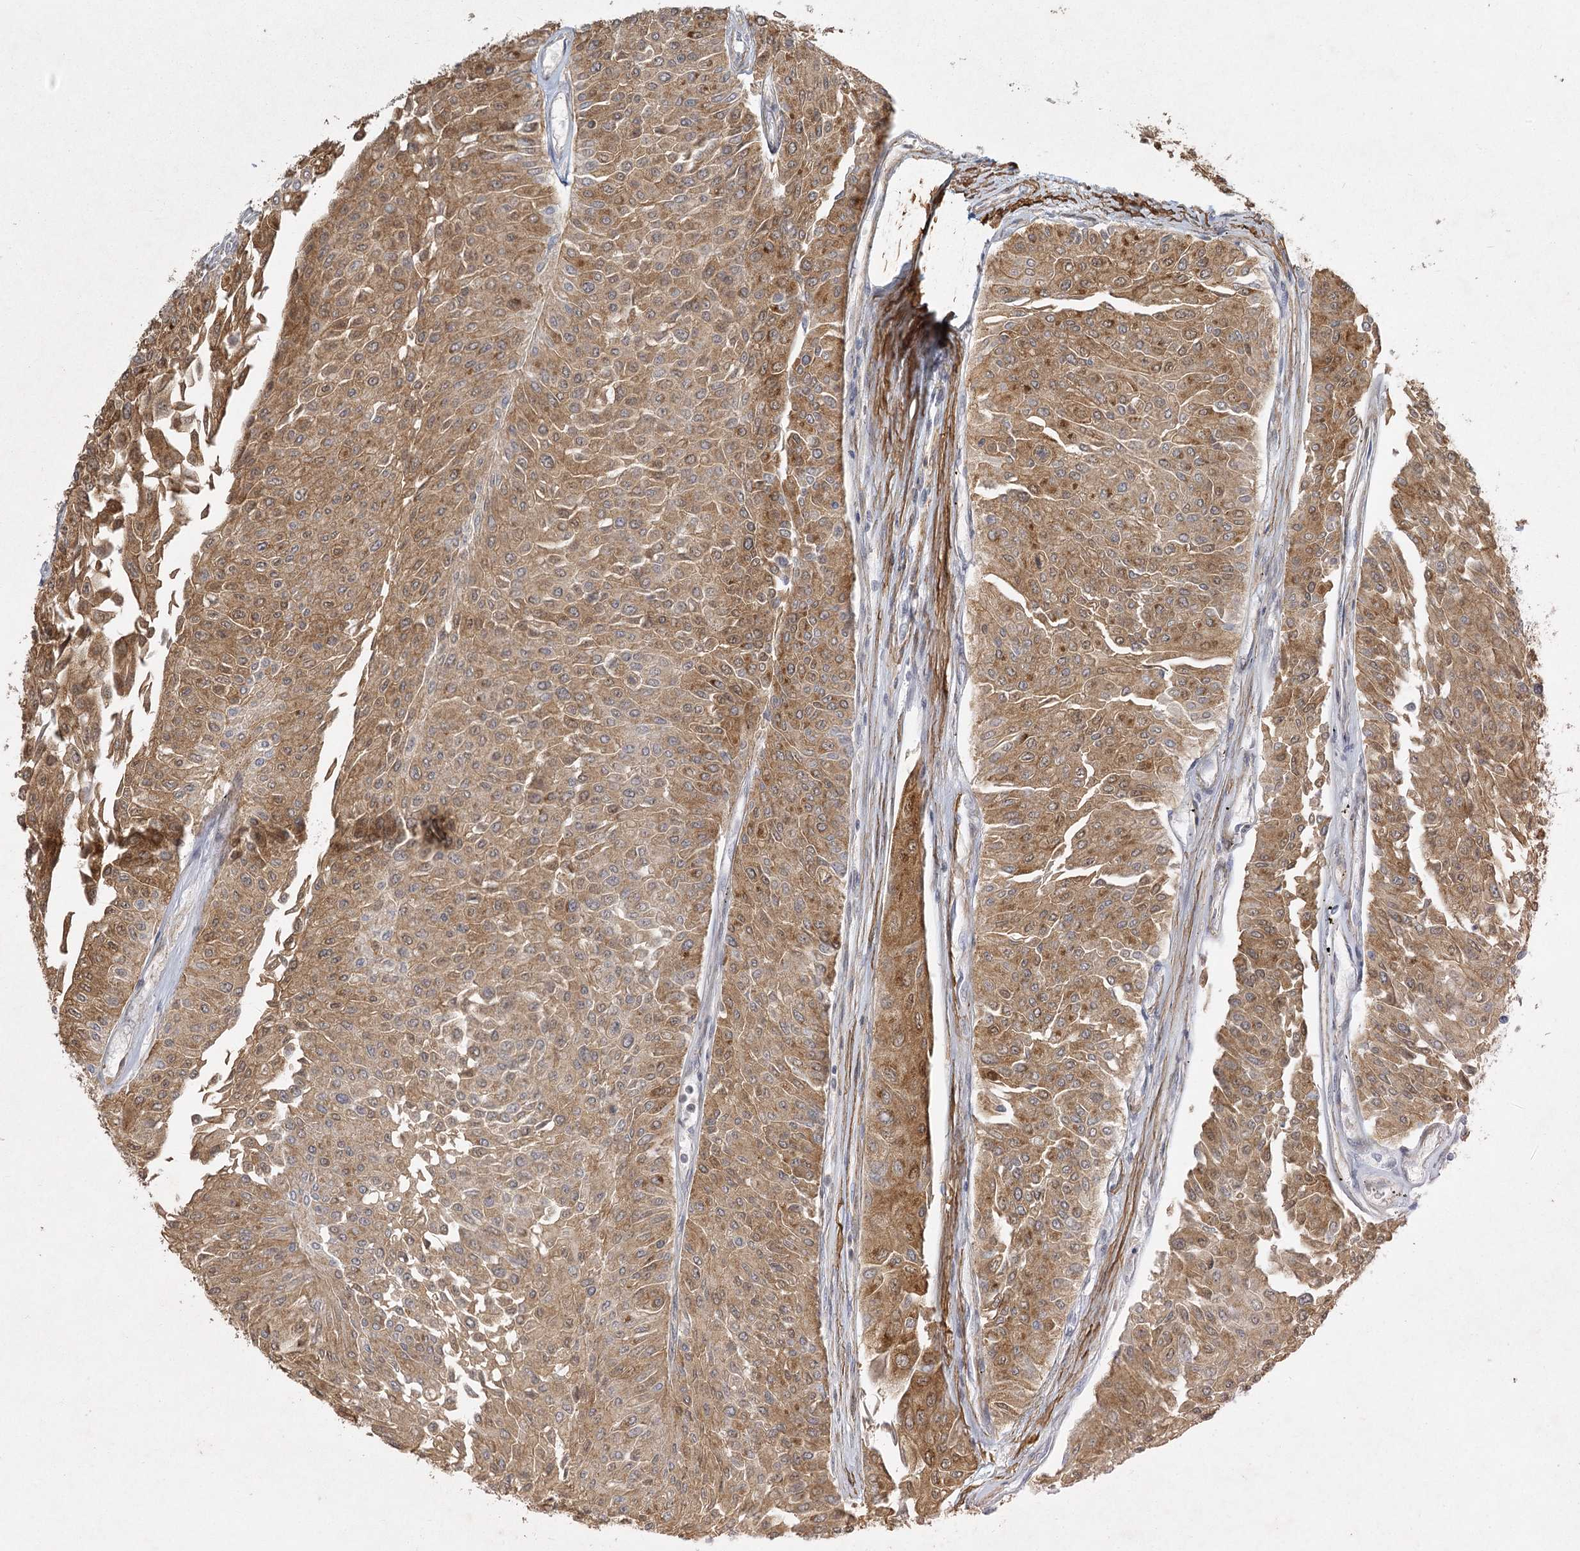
{"staining": {"intensity": "moderate", "quantity": ">75%", "location": "cytoplasmic/membranous"}, "tissue": "urothelial cancer", "cell_type": "Tumor cells", "image_type": "cancer", "snomed": [{"axis": "morphology", "description": "Urothelial carcinoma, Low grade"}, {"axis": "topography", "description": "Urinary bladder"}], "caption": "Moderate cytoplasmic/membranous protein positivity is appreciated in approximately >75% of tumor cells in urothelial cancer.", "gene": "INPP4B", "patient": {"sex": "male", "age": 67}}